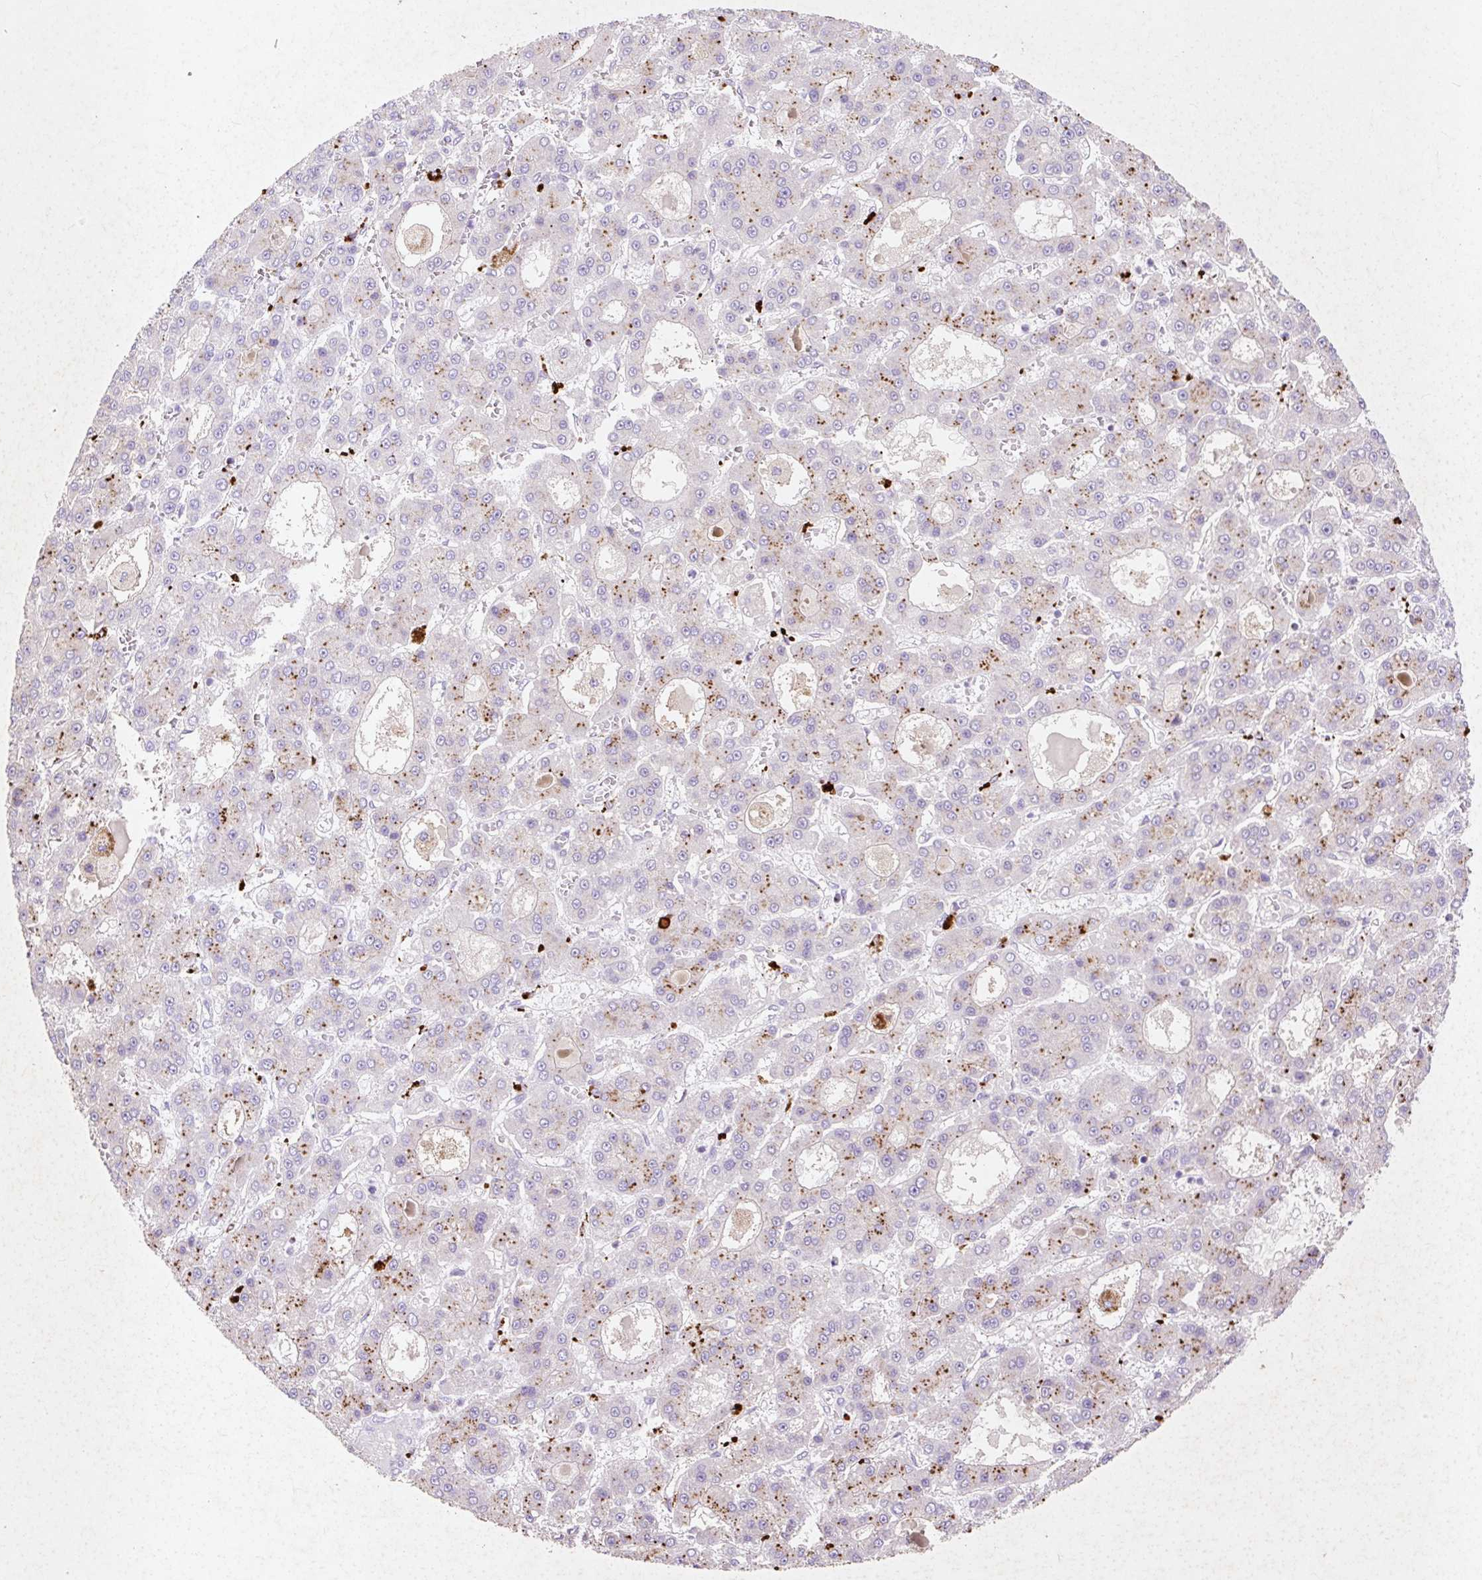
{"staining": {"intensity": "moderate", "quantity": "25%-75%", "location": "cytoplasmic/membranous"}, "tissue": "liver cancer", "cell_type": "Tumor cells", "image_type": "cancer", "snomed": [{"axis": "morphology", "description": "Carcinoma, Hepatocellular, NOS"}, {"axis": "topography", "description": "Liver"}], "caption": "Approximately 25%-75% of tumor cells in human liver cancer (hepatocellular carcinoma) show moderate cytoplasmic/membranous protein staining as visualized by brown immunohistochemical staining.", "gene": "HEXA", "patient": {"sex": "male", "age": 70}}